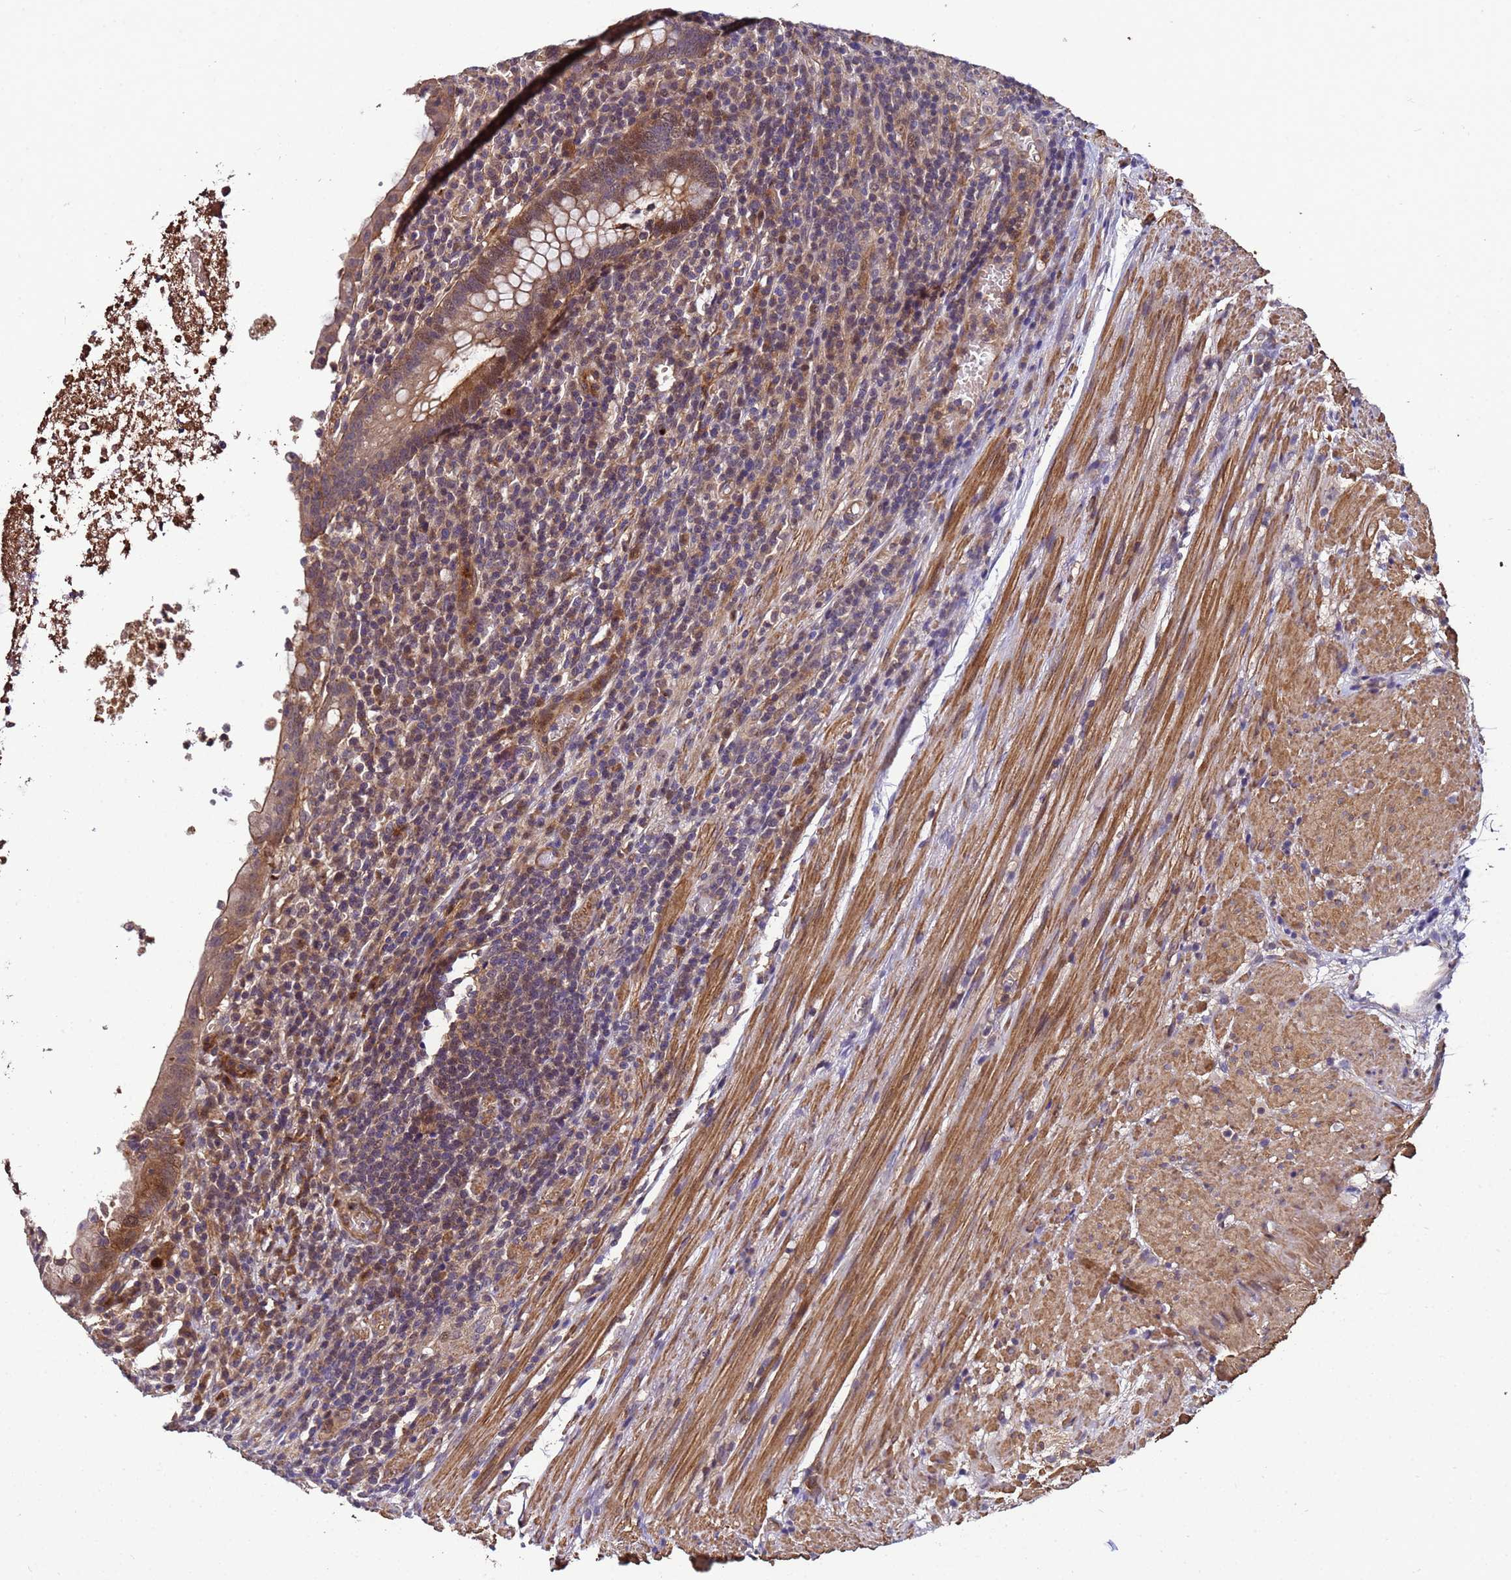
{"staining": {"intensity": "moderate", "quantity": ">75%", "location": "cytoplasmic/membranous"}, "tissue": "appendix", "cell_type": "Glandular cells", "image_type": "normal", "snomed": [{"axis": "morphology", "description": "Normal tissue, NOS"}, {"axis": "topography", "description": "Appendix"}], "caption": "Glandular cells demonstrate moderate cytoplasmic/membranous staining in approximately >75% of cells in normal appendix.", "gene": "GSTCD", "patient": {"sex": "male", "age": 83}}